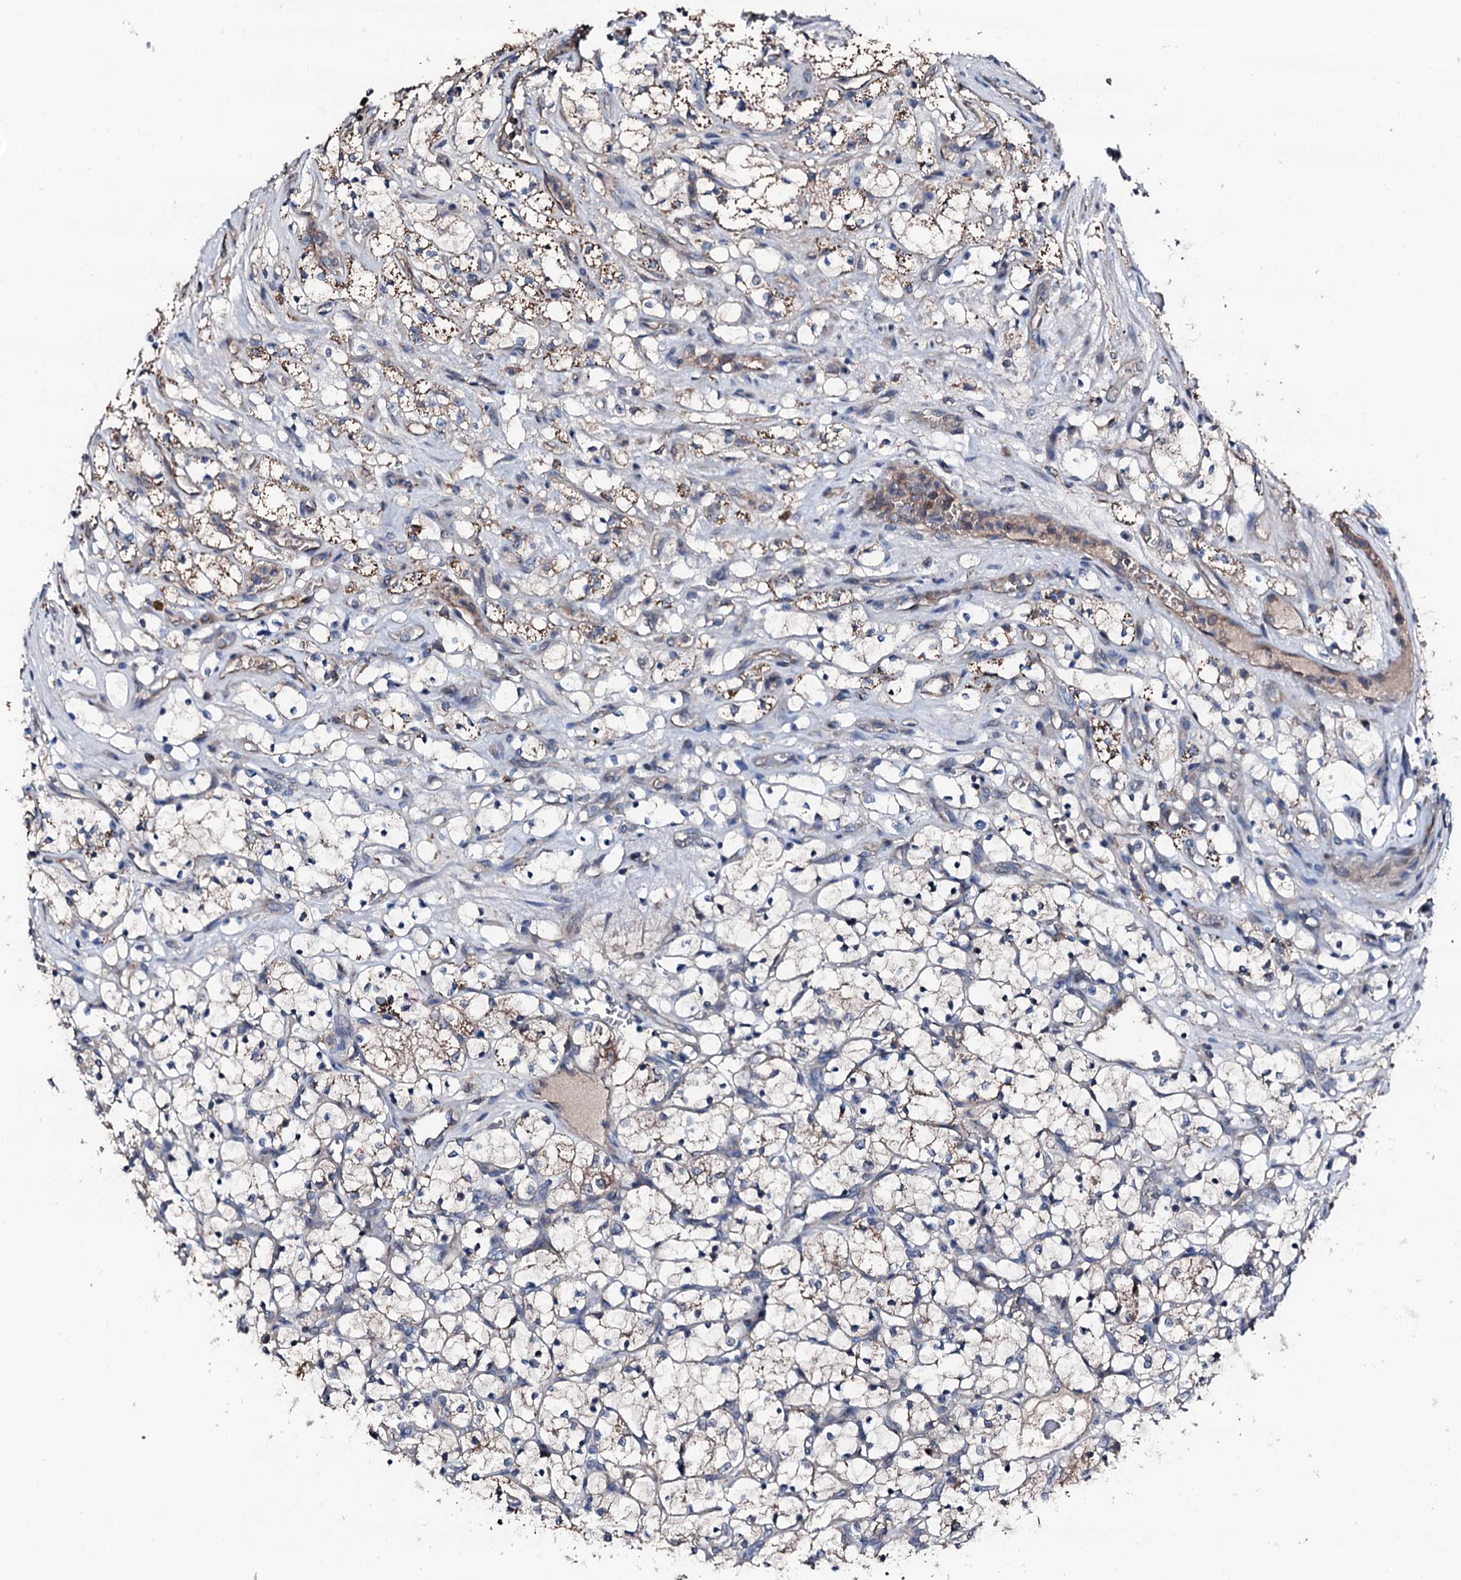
{"staining": {"intensity": "weak", "quantity": "25%-75%", "location": "cytoplasmic/membranous"}, "tissue": "renal cancer", "cell_type": "Tumor cells", "image_type": "cancer", "snomed": [{"axis": "morphology", "description": "Adenocarcinoma, NOS"}, {"axis": "topography", "description": "Kidney"}], "caption": "Approximately 25%-75% of tumor cells in human adenocarcinoma (renal) show weak cytoplasmic/membranous protein expression as visualized by brown immunohistochemical staining.", "gene": "TRAFD1", "patient": {"sex": "female", "age": 69}}